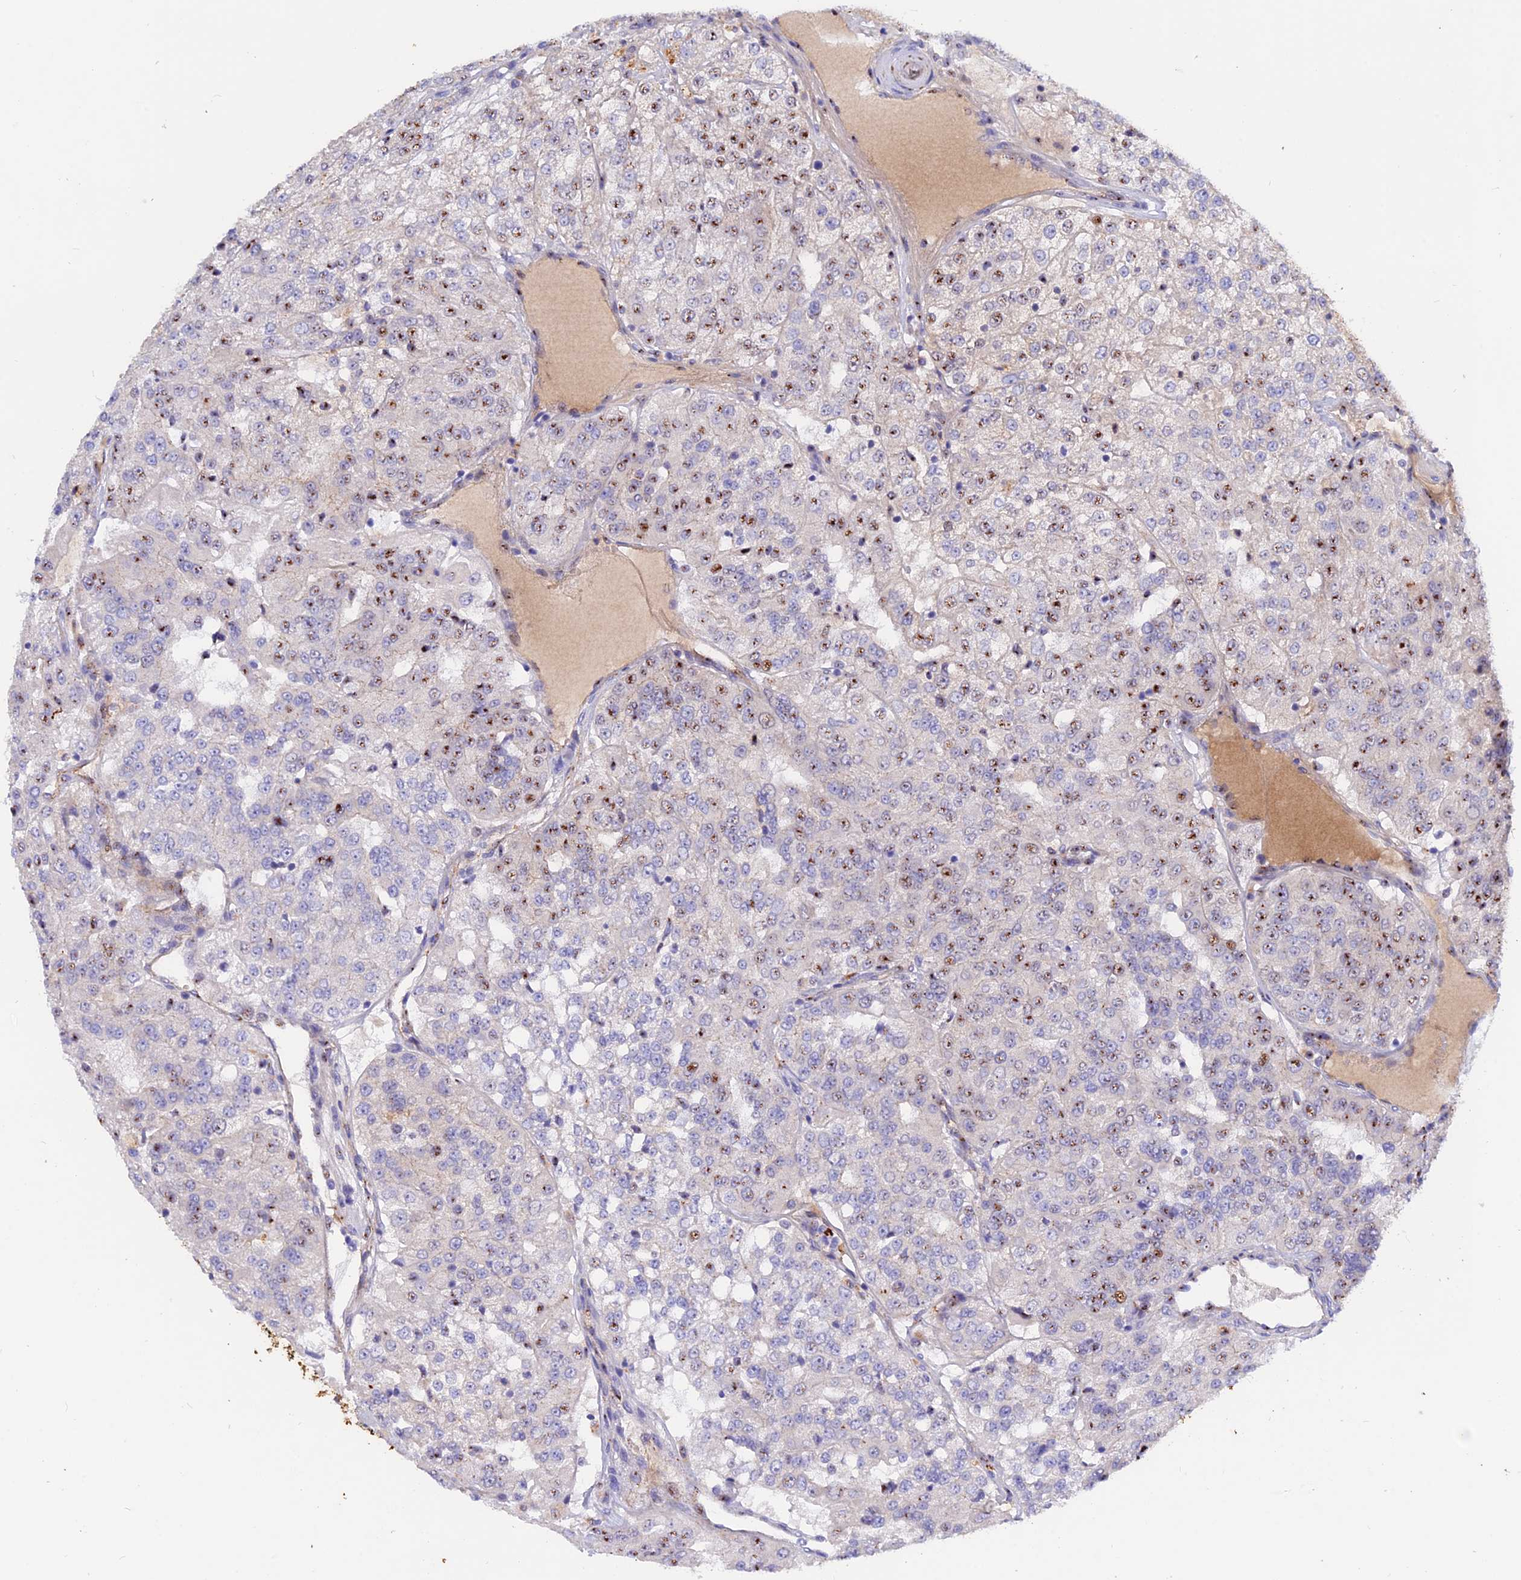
{"staining": {"intensity": "moderate", "quantity": "25%-75%", "location": "nuclear"}, "tissue": "renal cancer", "cell_type": "Tumor cells", "image_type": "cancer", "snomed": [{"axis": "morphology", "description": "Adenocarcinoma, NOS"}, {"axis": "topography", "description": "Kidney"}], "caption": "Immunohistochemistry of renal cancer shows medium levels of moderate nuclear positivity in about 25%-75% of tumor cells.", "gene": "GK5", "patient": {"sex": "female", "age": 63}}